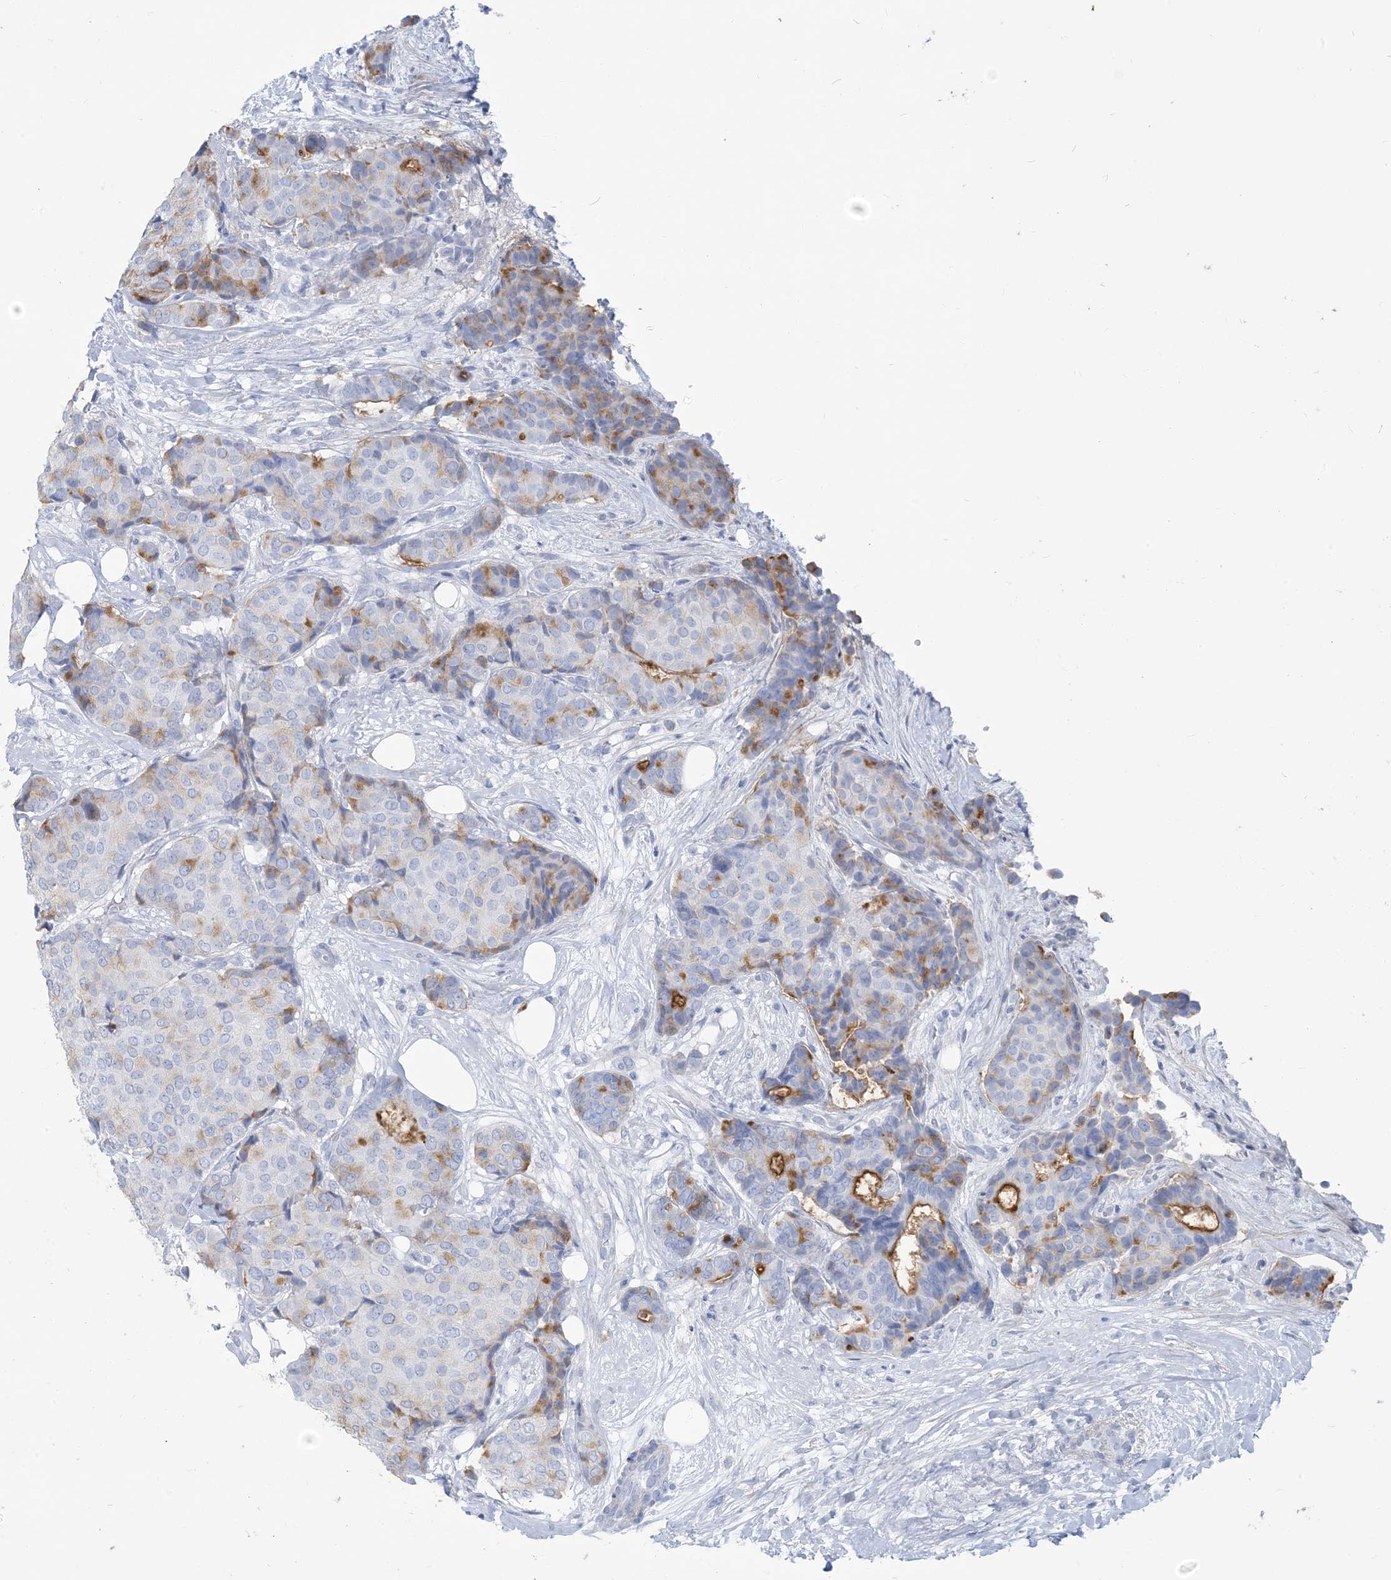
{"staining": {"intensity": "moderate", "quantity": "<25%", "location": "cytoplasmic/membranous"}, "tissue": "breast cancer", "cell_type": "Tumor cells", "image_type": "cancer", "snomed": [{"axis": "morphology", "description": "Duct carcinoma"}, {"axis": "topography", "description": "Breast"}], "caption": "DAB immunohistochemical staining of breast cancer shows moderate cytoplasmic/membranous protein staining in approximately <25% of tumor cells. (Stains: DAB in brown, nuclei in blue, Microscopy: brightfield microscopy at high magnification).", "gene": "MOXD1", "patient": {"sex": "female", "age": 75}}